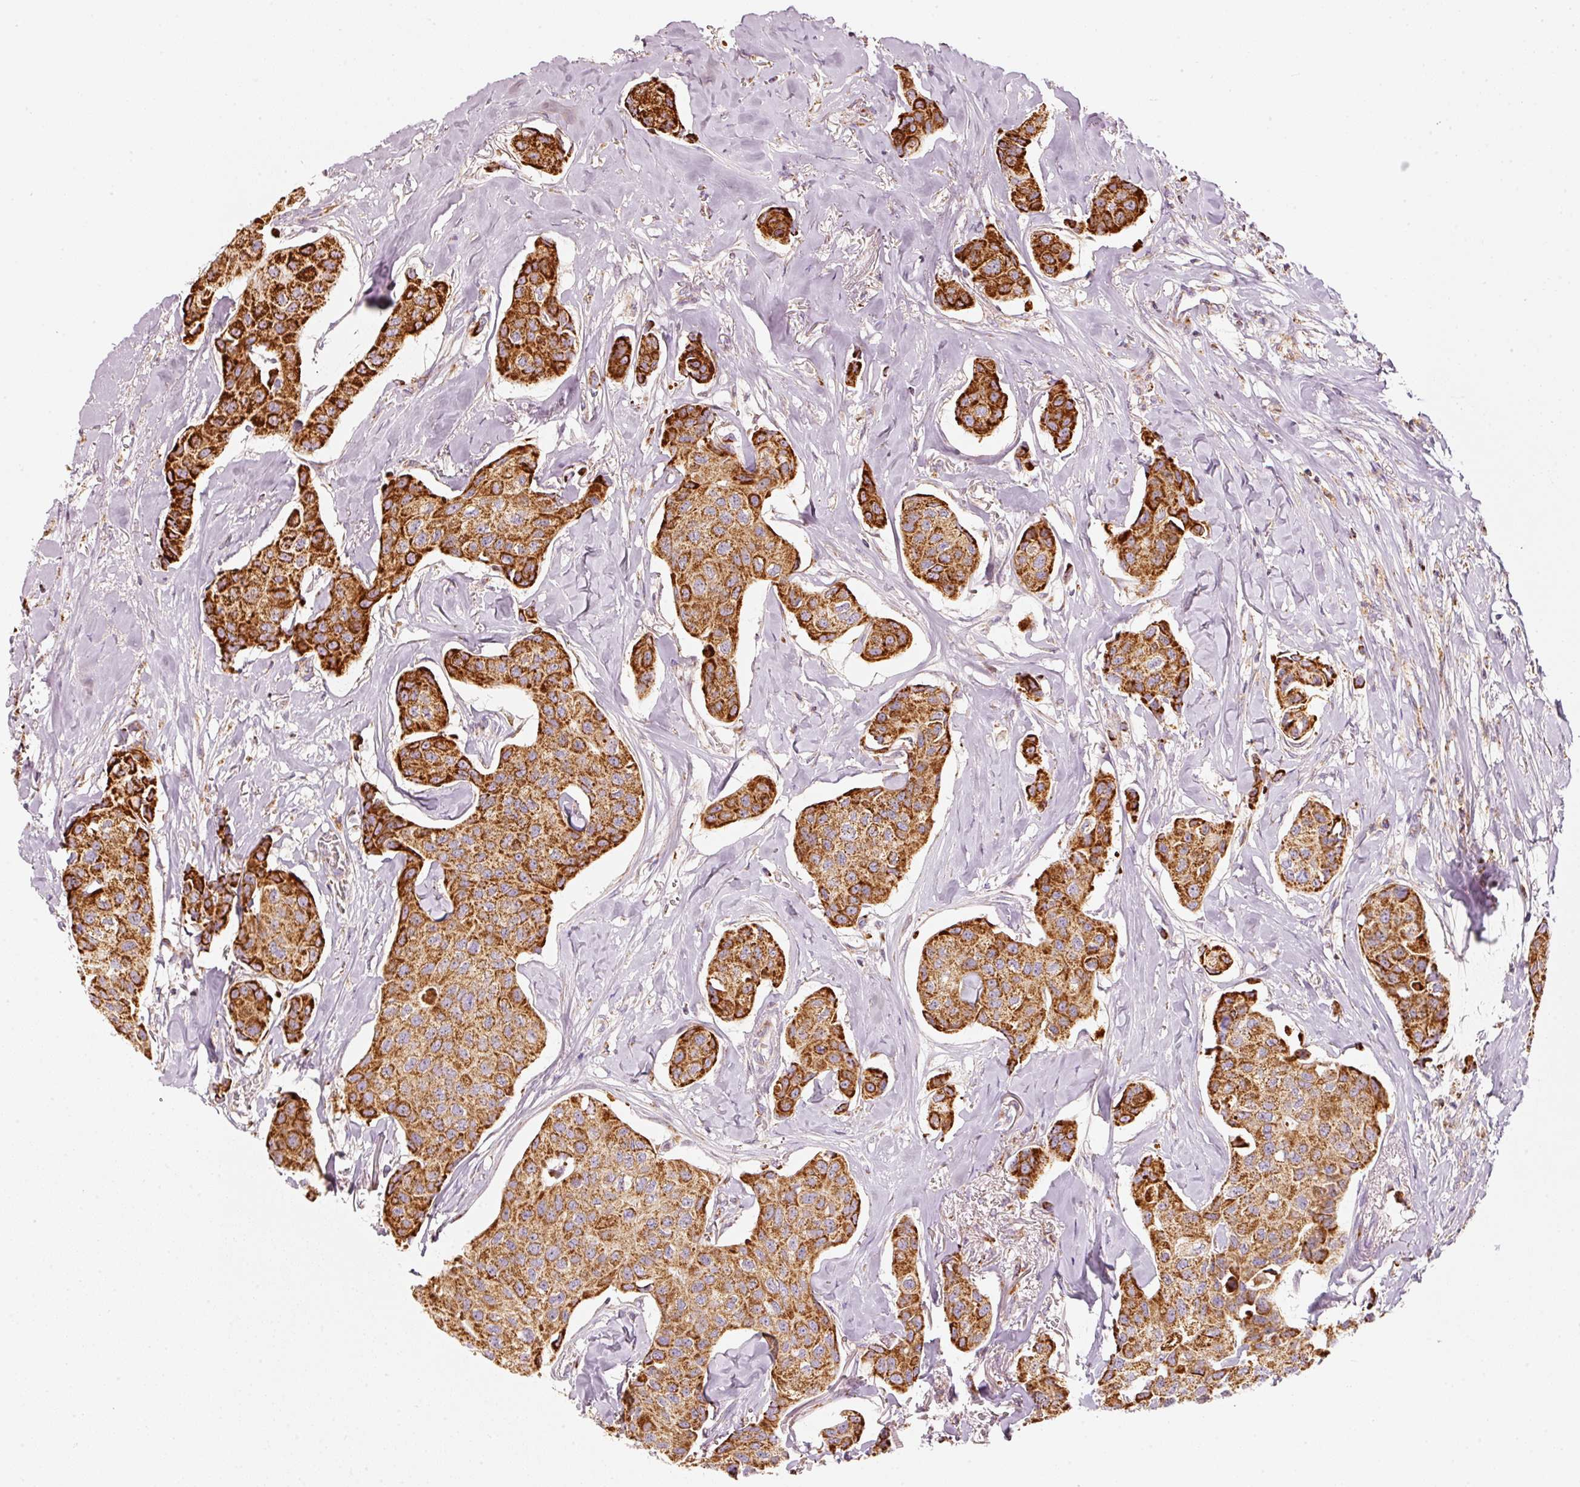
{"staining": {"intensity": "strong", "quantity": ">75%", "location": "cytoplasmic/membranous"}, "tissue": "breast cancer", "cell_type": "Tumor cells", "image_type": "cancer", "snomed": [{"axis": "morphology", "description": "Duct carcinoma"}, {"axis": "topography", "description": "Breast"}], "caption": "An immunohistochemistry image of tumor tissue is shown. Protein staining in brown highlights strong cytoplasmic/membranous positivity in breast cancer (infiltrating ductal carcinoma) within tumor cells. (Brightfield microscopy of DAB IHC at high magnification).", "gene": "C17orf98", "patient": {"sex": "female", "age": 80}}